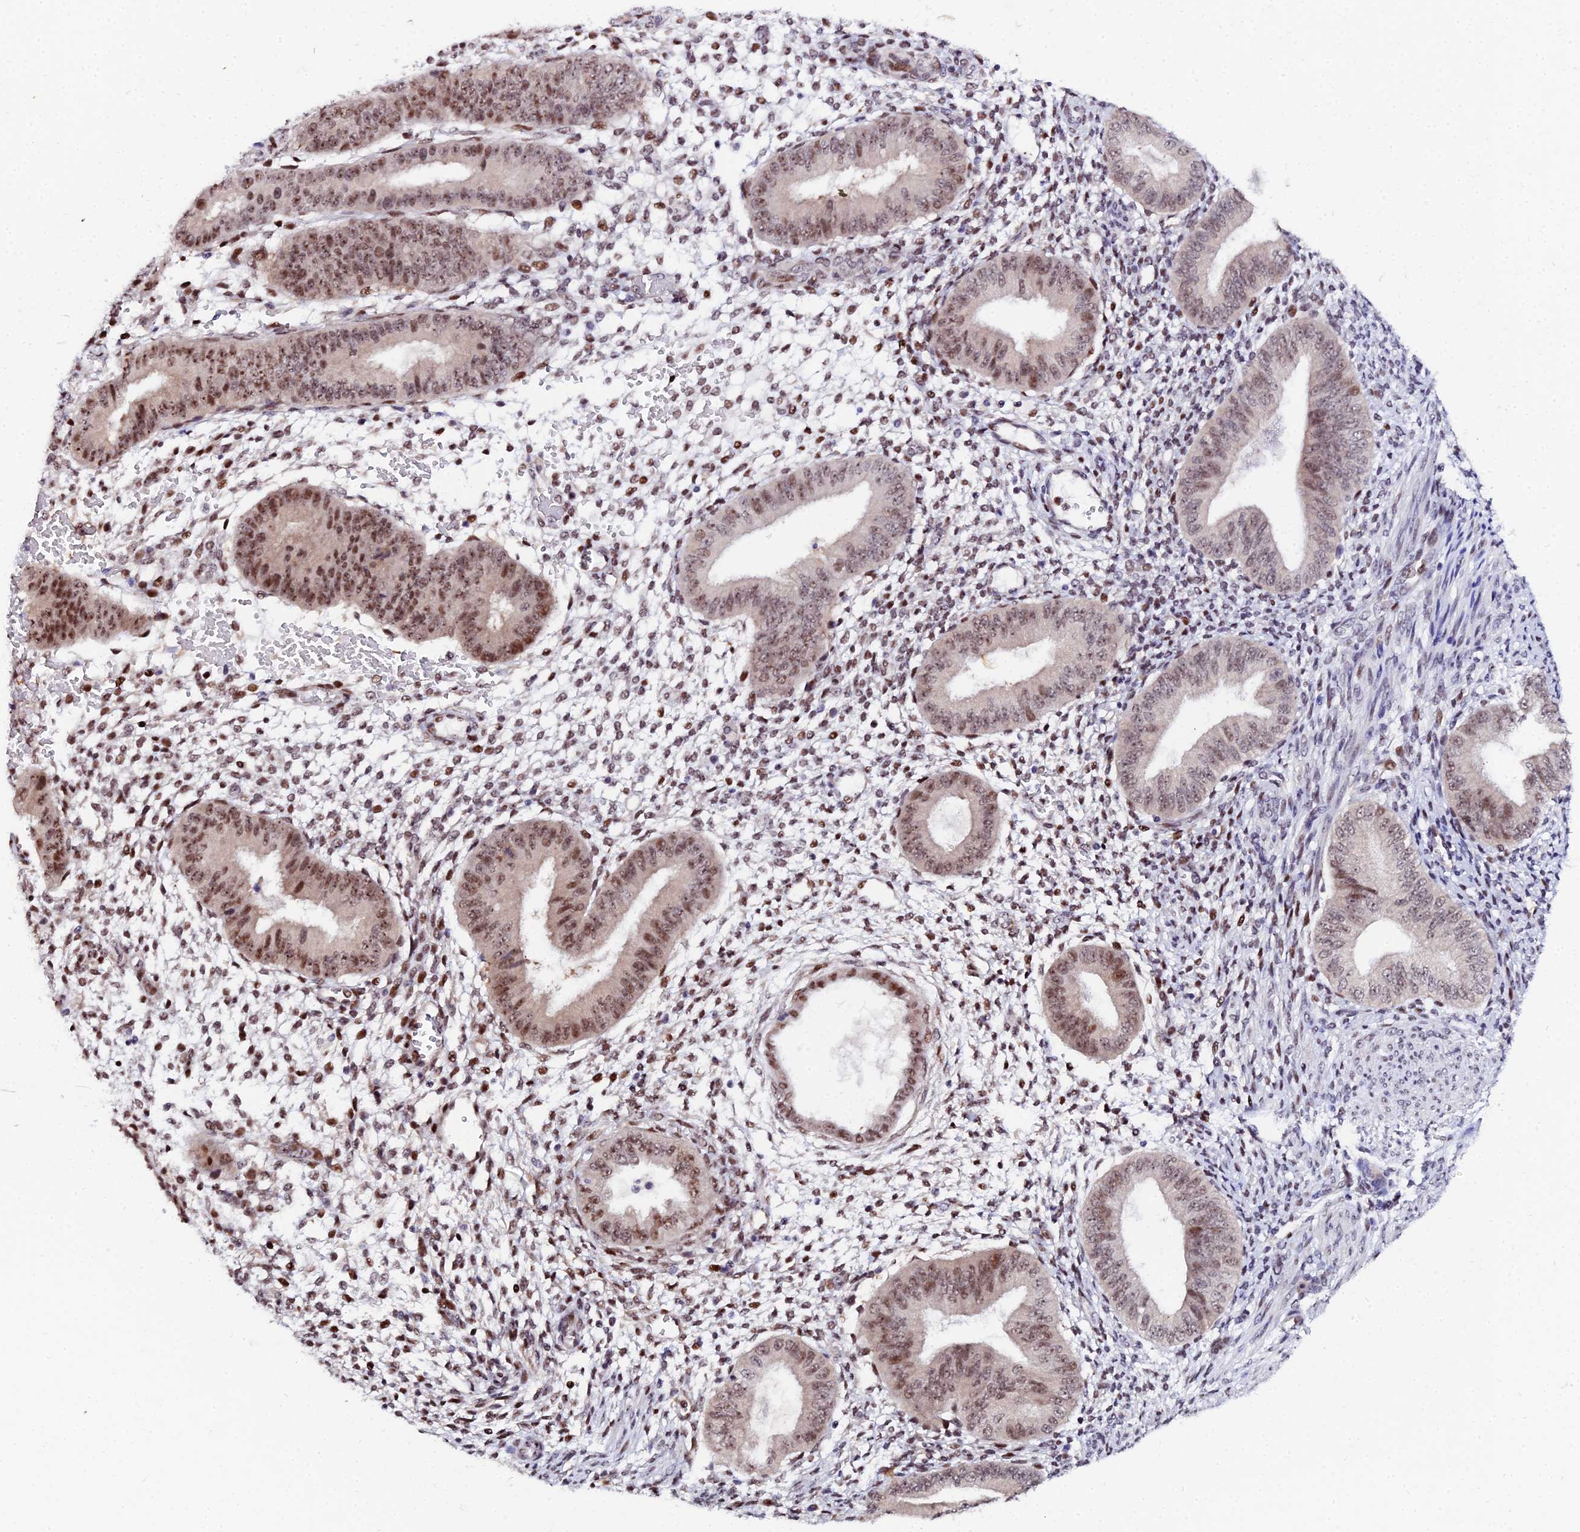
{"staining": {"intensity": "moderate", "quantity": "25%-75%", "location": "nuclear"}, "tissue": "endometrium", "cell_type": "Cells in endometrial stroma", "image_type": "normal", "snomed": [{"axis": "morphology", "description": "Normal tissue, NOS"}, {"axis": "topography", "description": "Endometrium"}], "caption": "An IHC image of normal tissue is shown. Protein staining in brown shows moderate nuclear positivity in endometrium within cells in endometrial stroma. The protein of interest is stained brown, and the nuclei are stained in blue (DAB (3,3'-diaminobenzidine) IHC with brightfield microscopy, high magnification).", "gene": "TIFA", "patient": {"sex": "female", "age": 49}}